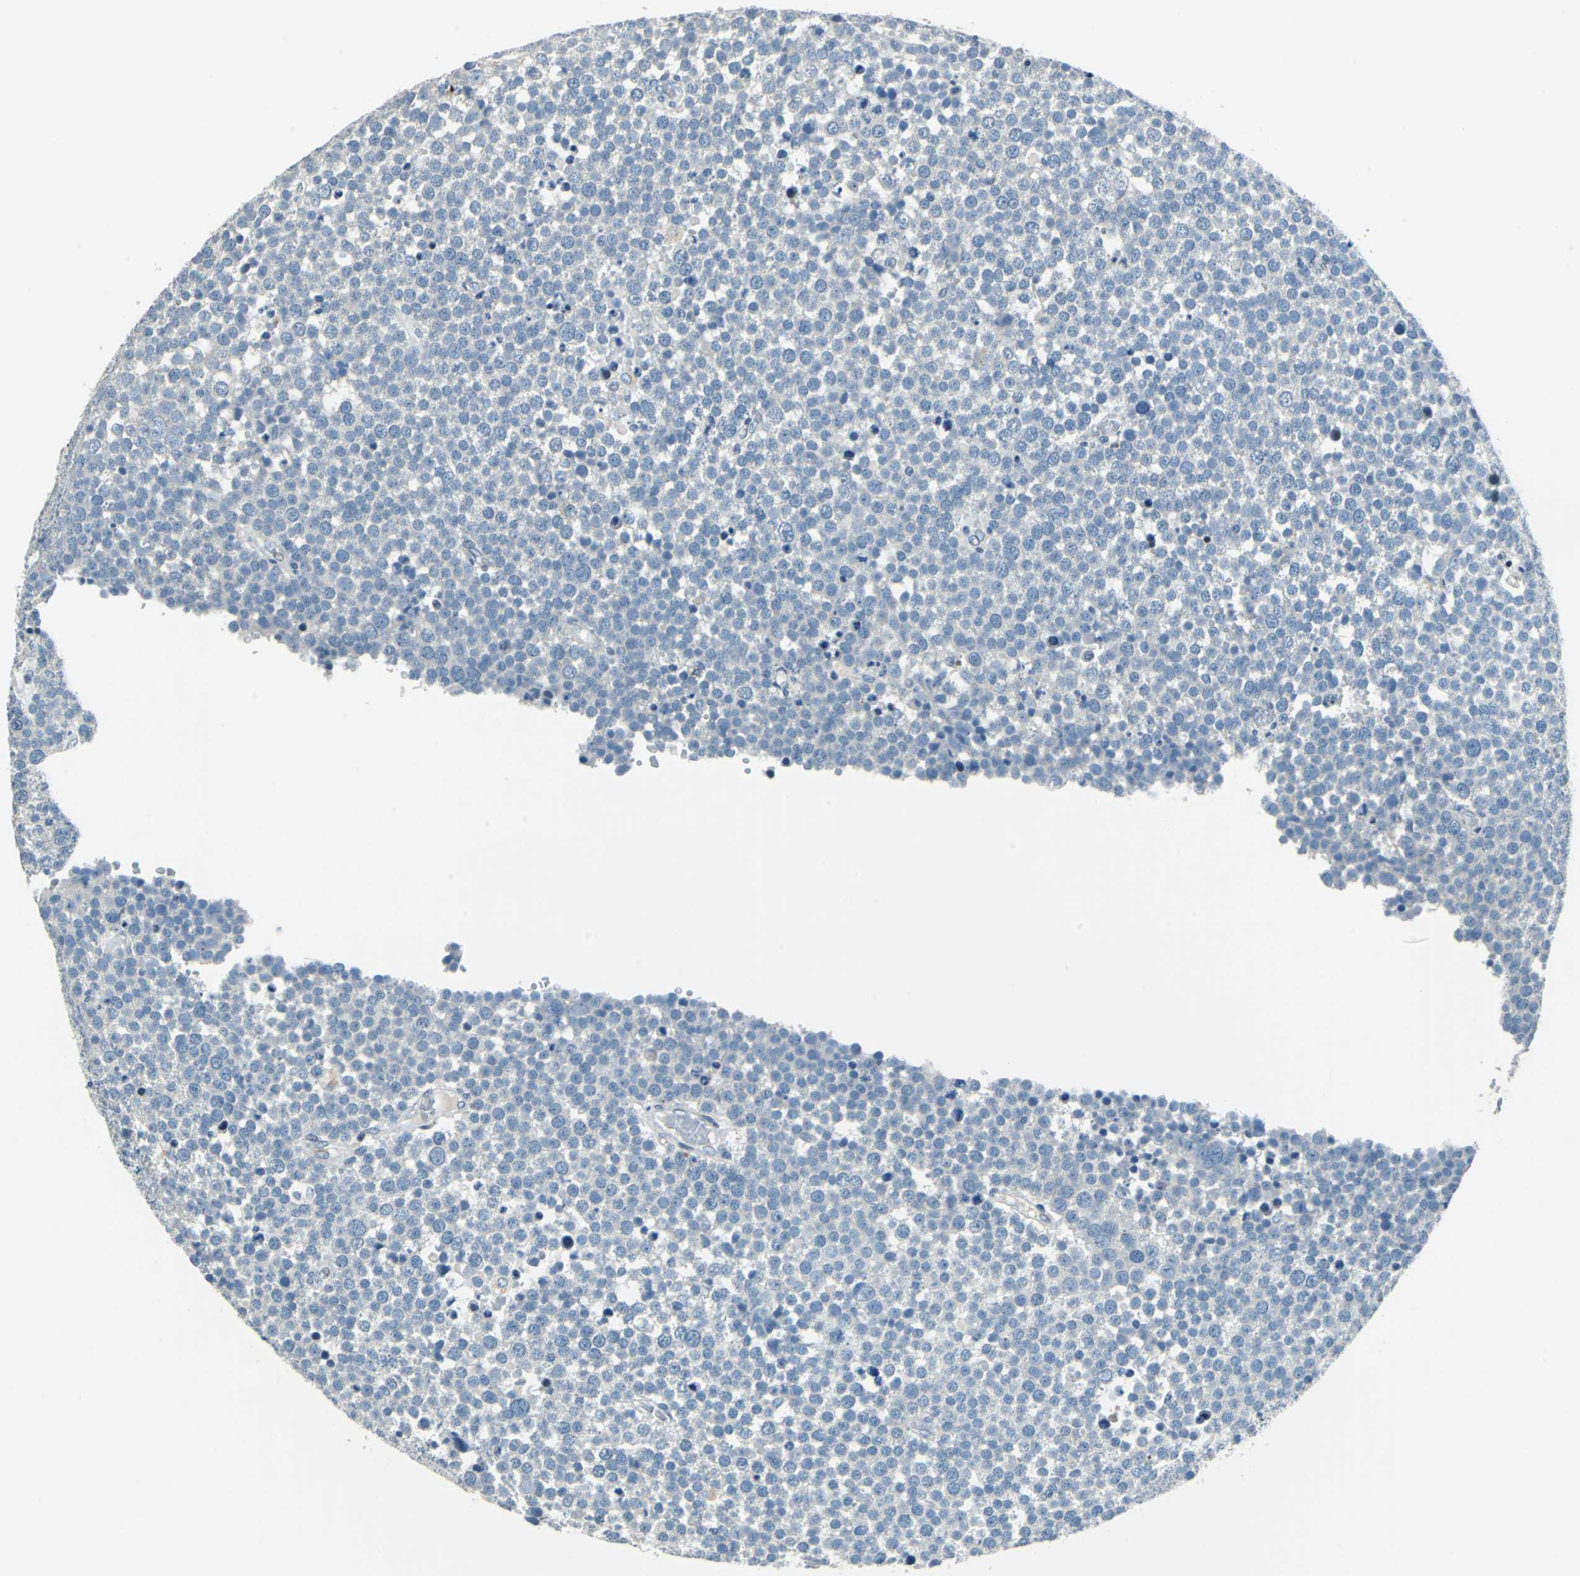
{"staining": {"intensity": "negative", "quantity": "none", "location": "none"}, "tissue": "testis cancer", "cell_type": "Tumor cells", "image_type": "cancer", "snomed": [{"axis": "morphology", "description": "Seminoma, NOS"}, {"axis": "topography", "description": "Testis"}], "caption": "Immunohistochemical staining of seminoma (testis) displays no significant positivity in tumor cells.", "gene": "HCFC2", "patient": {"sex": "male", "age": 71}}